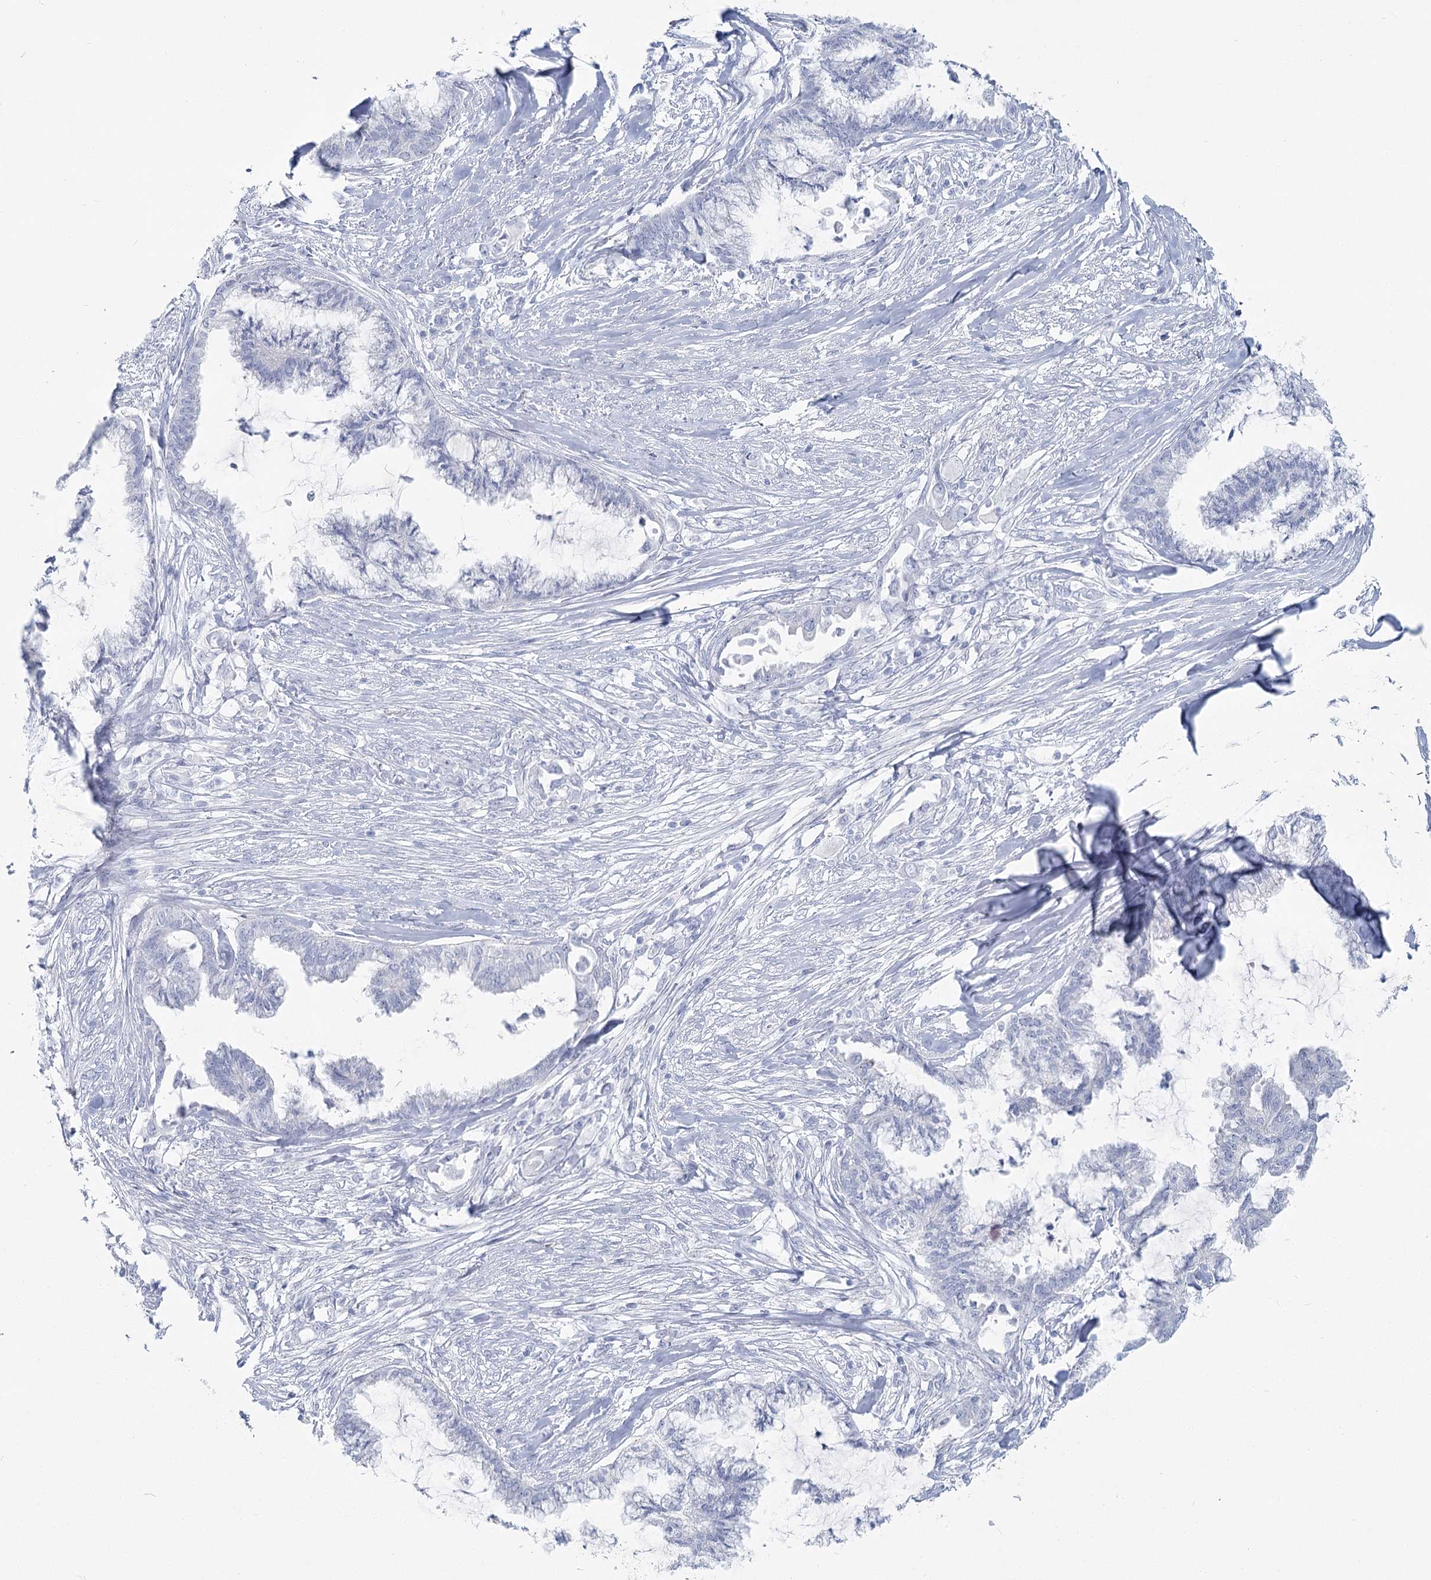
{"staining": {"intensity": "negative", "quantity": "none", "location": "none"}, "tissue": "endometrial cancer", "cell_type": "Tumor cells", "image_type": "cancer", "snomed": [{"axis": "morphology", "description": "Adenocarcinoma, NOS"}, {"axis": "topography", "description": "Endometrium"}], "caption": "This photomicrograph is of endometrial cancer (adenocarcinoma) stained with immunohistochemistry (IHC) to label a protein in brown with the nuclei are counter-stained blue. There is no positivity in tumor cells.", "gene": "IFIT5", "patient": {"sex": "female", "age": 86}}